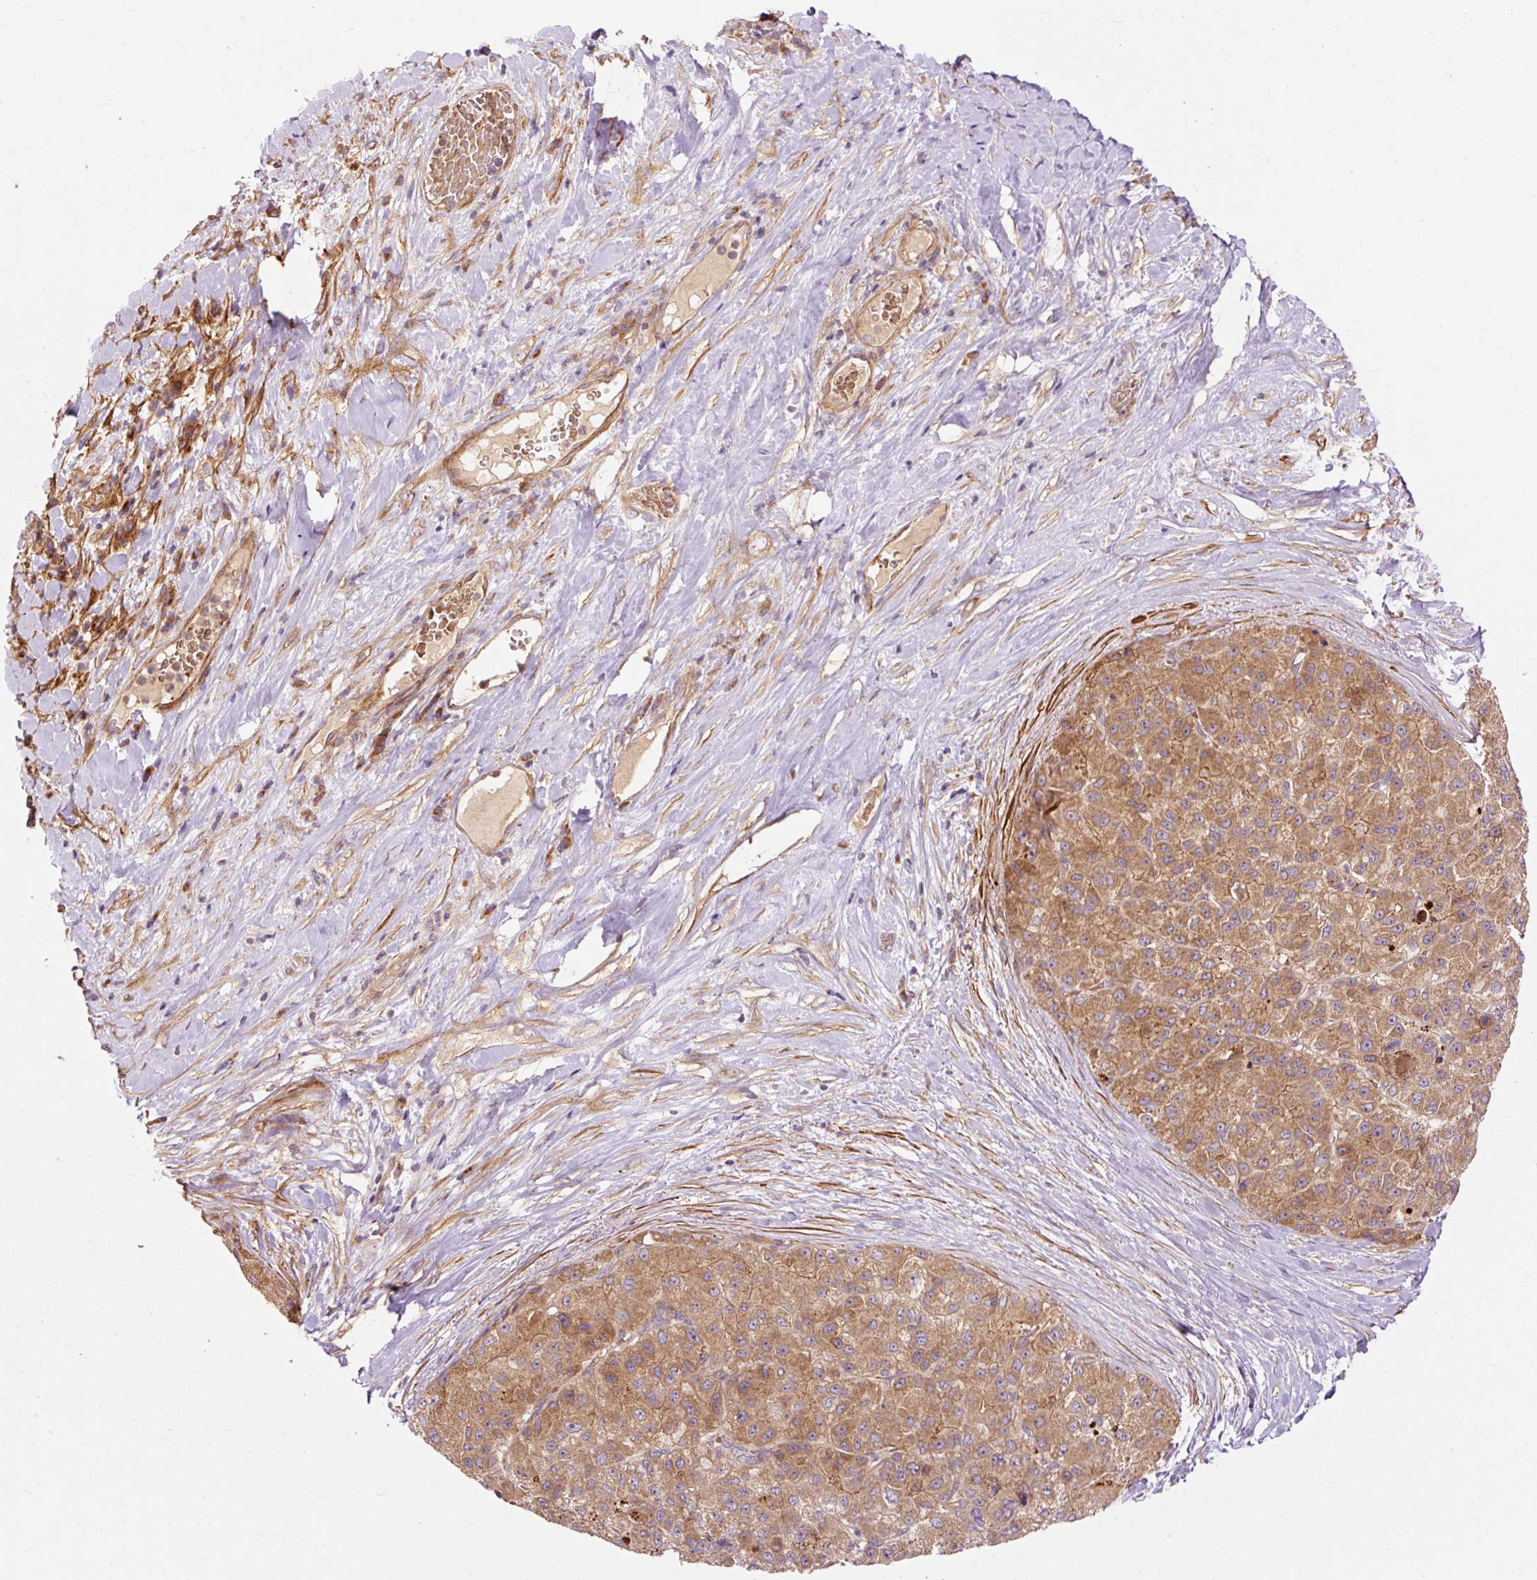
{"staining": {"intensity": "moderate", "quantity": ">75%", "location": "cytoplasmic/membranous"}, "tissue": "liver cancer", "cell_type": "Tumor cells", "image_type": "cancer", "snomed": [{"axis": "morphology", "description": "Carcinoma, Hepatocellular, NOS"}, {"axis": "topography", "description": "Liver"}], "caption": "Immunohistochemical staining of human liver cancer (hepatocellular carcinoma) exhibits medium levels of moderate cytoplasmic/membranous protein staining in about >75% of tumor cells.", "gene": "RIPOR3", "patient": {"sex": "male", "age": 80}}